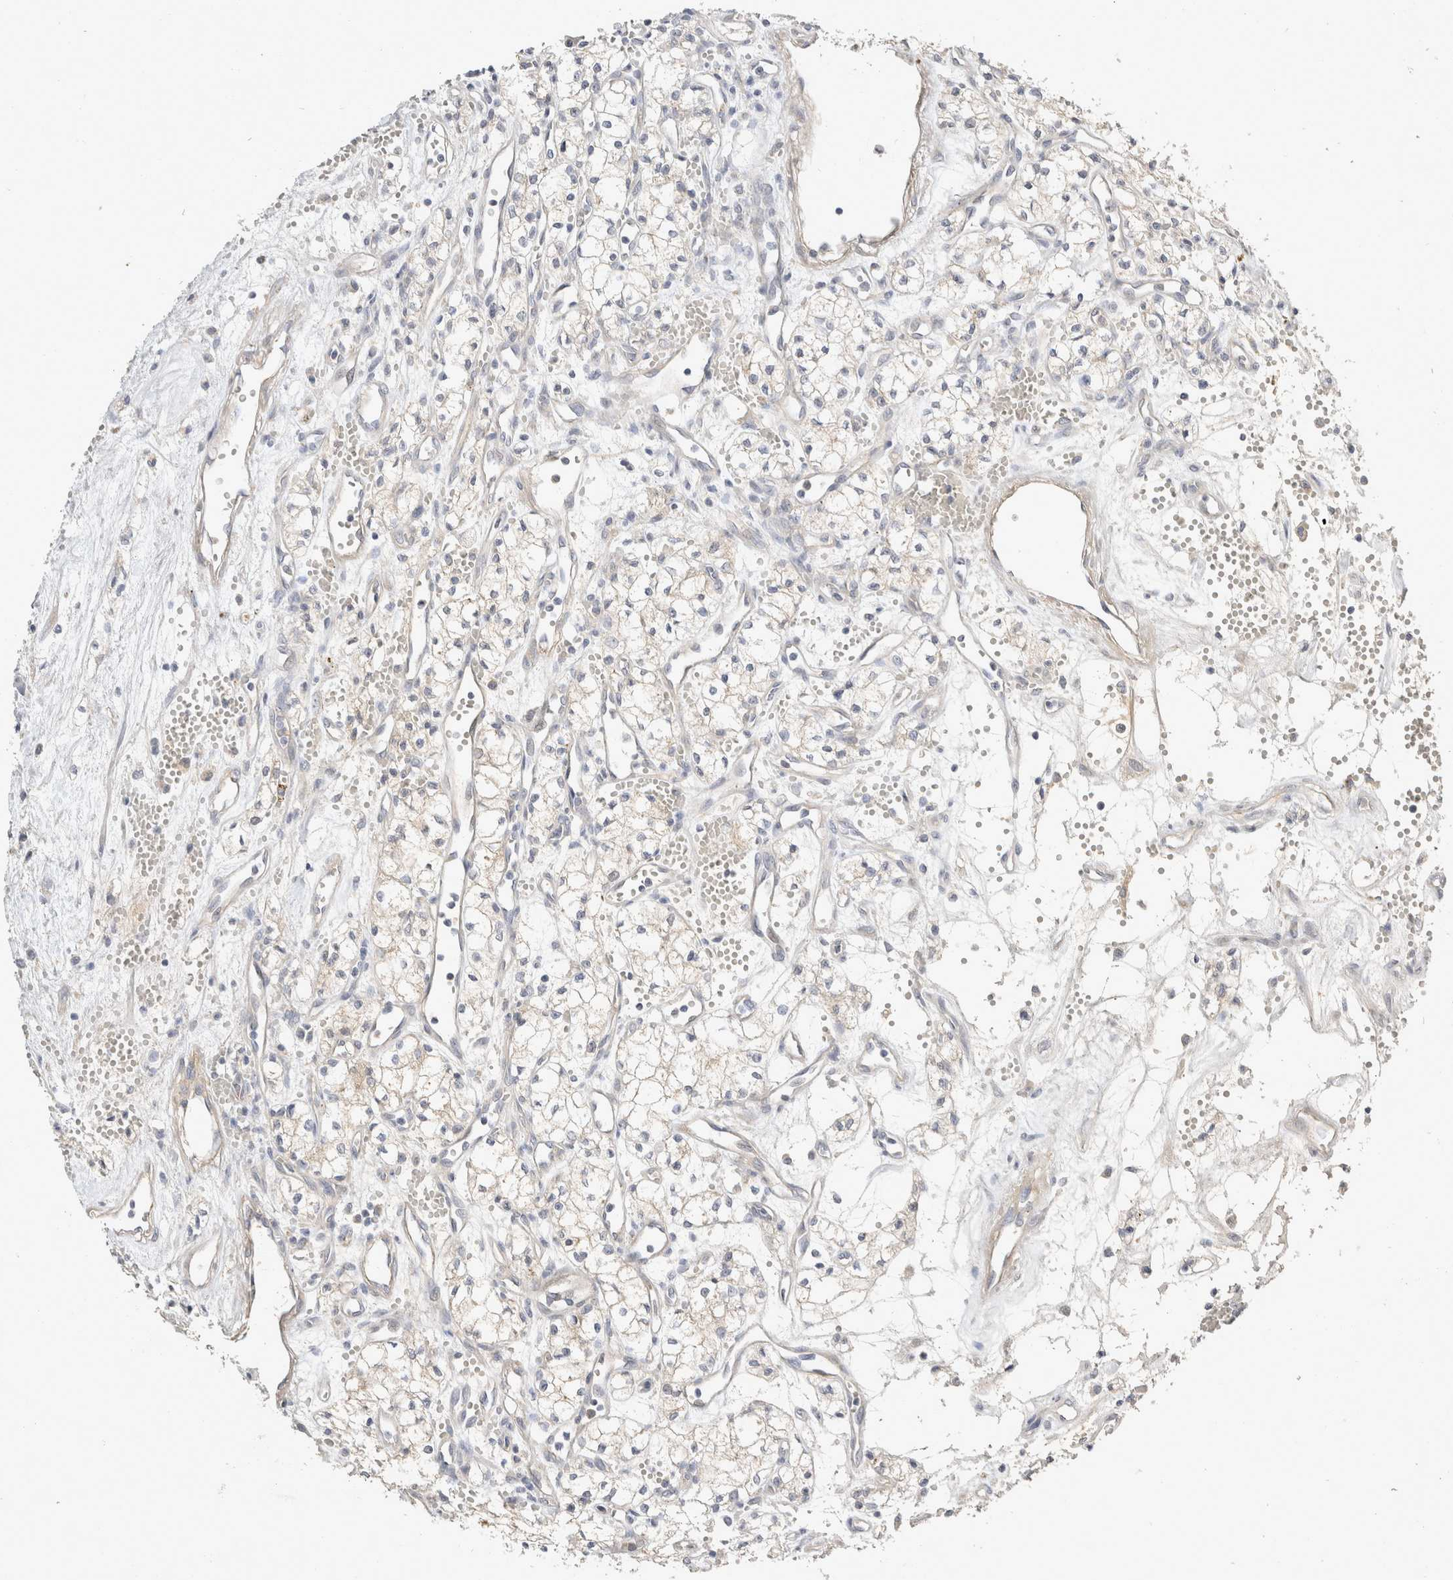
{"staining": {"intensity": "negative", "quantity": "none", "location": "none"}, "tissue": "renal cancer", "cell_type": "Tumor cells", "image_type": "cancer", "snomed": [{"axis": "morphology", "description": "Adenocarcinoma, NOS"}, {"axis": "topography", "description": "Kidney"}], "caption": "DAB (3,3'-diaminobenzidine) immunohistochemical staining of human renal adenocarcinoma shows no significant staining in tumor cells.", "gene": "TOM1L2", "patient": {"sex": "male", "age": 59}}